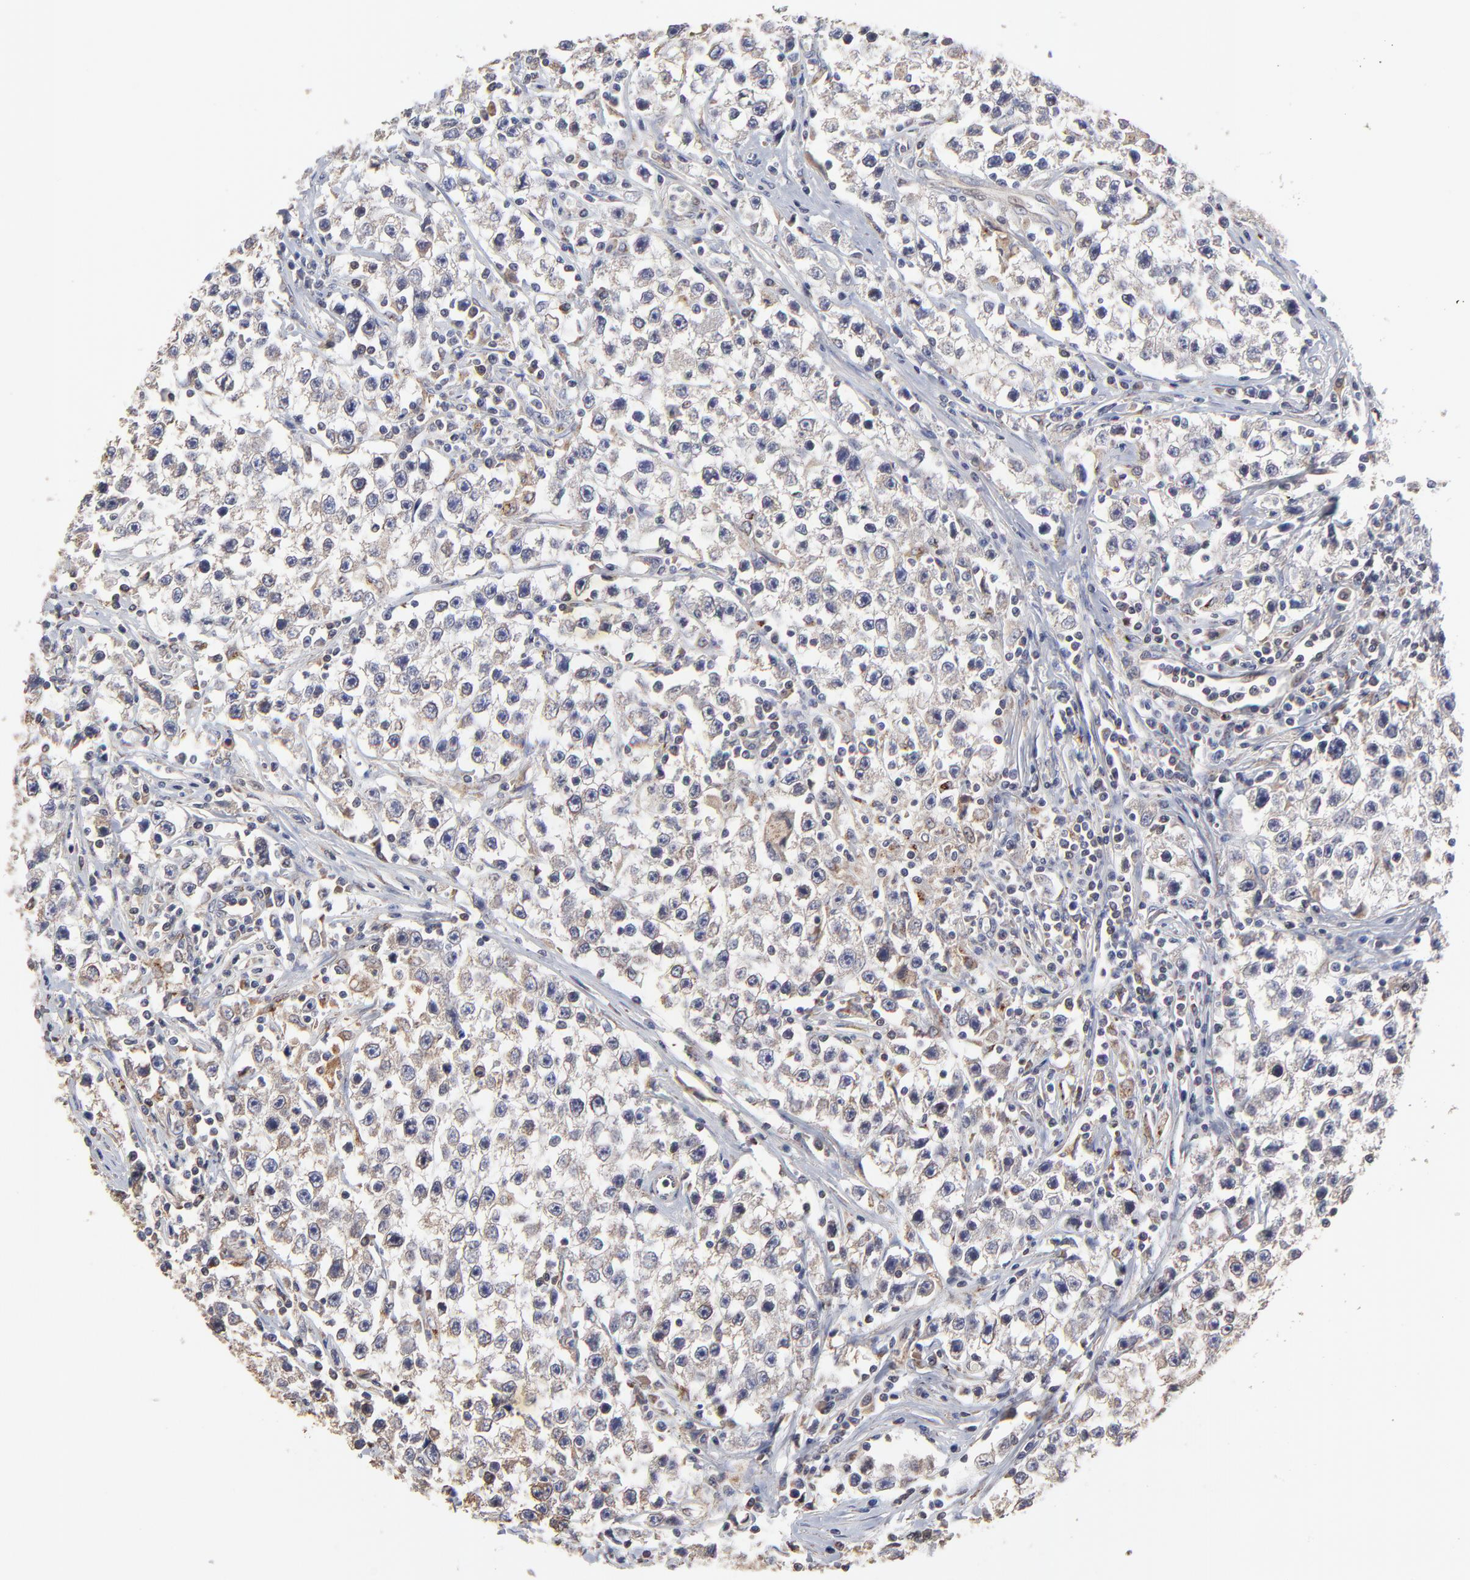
{"staining": {"intensity": "weak", "quantity": "<25%", "location": "cytoplasmic/membranous"}, "tissue": "testis cancer", "cell_type": "Tumor cells", "image_type": "cancer", "snomed": [{"axis": "morphology", "description": "Seminoma, NOS"}, {"axis": "topography", "description": "Testis"}], "caption": "An IHC image of testis seminoma is shown. There is no staining in tumor cells of testis seminoma.", "gene": "ELP2", "patient": {"sex": "male", "age": 35}}